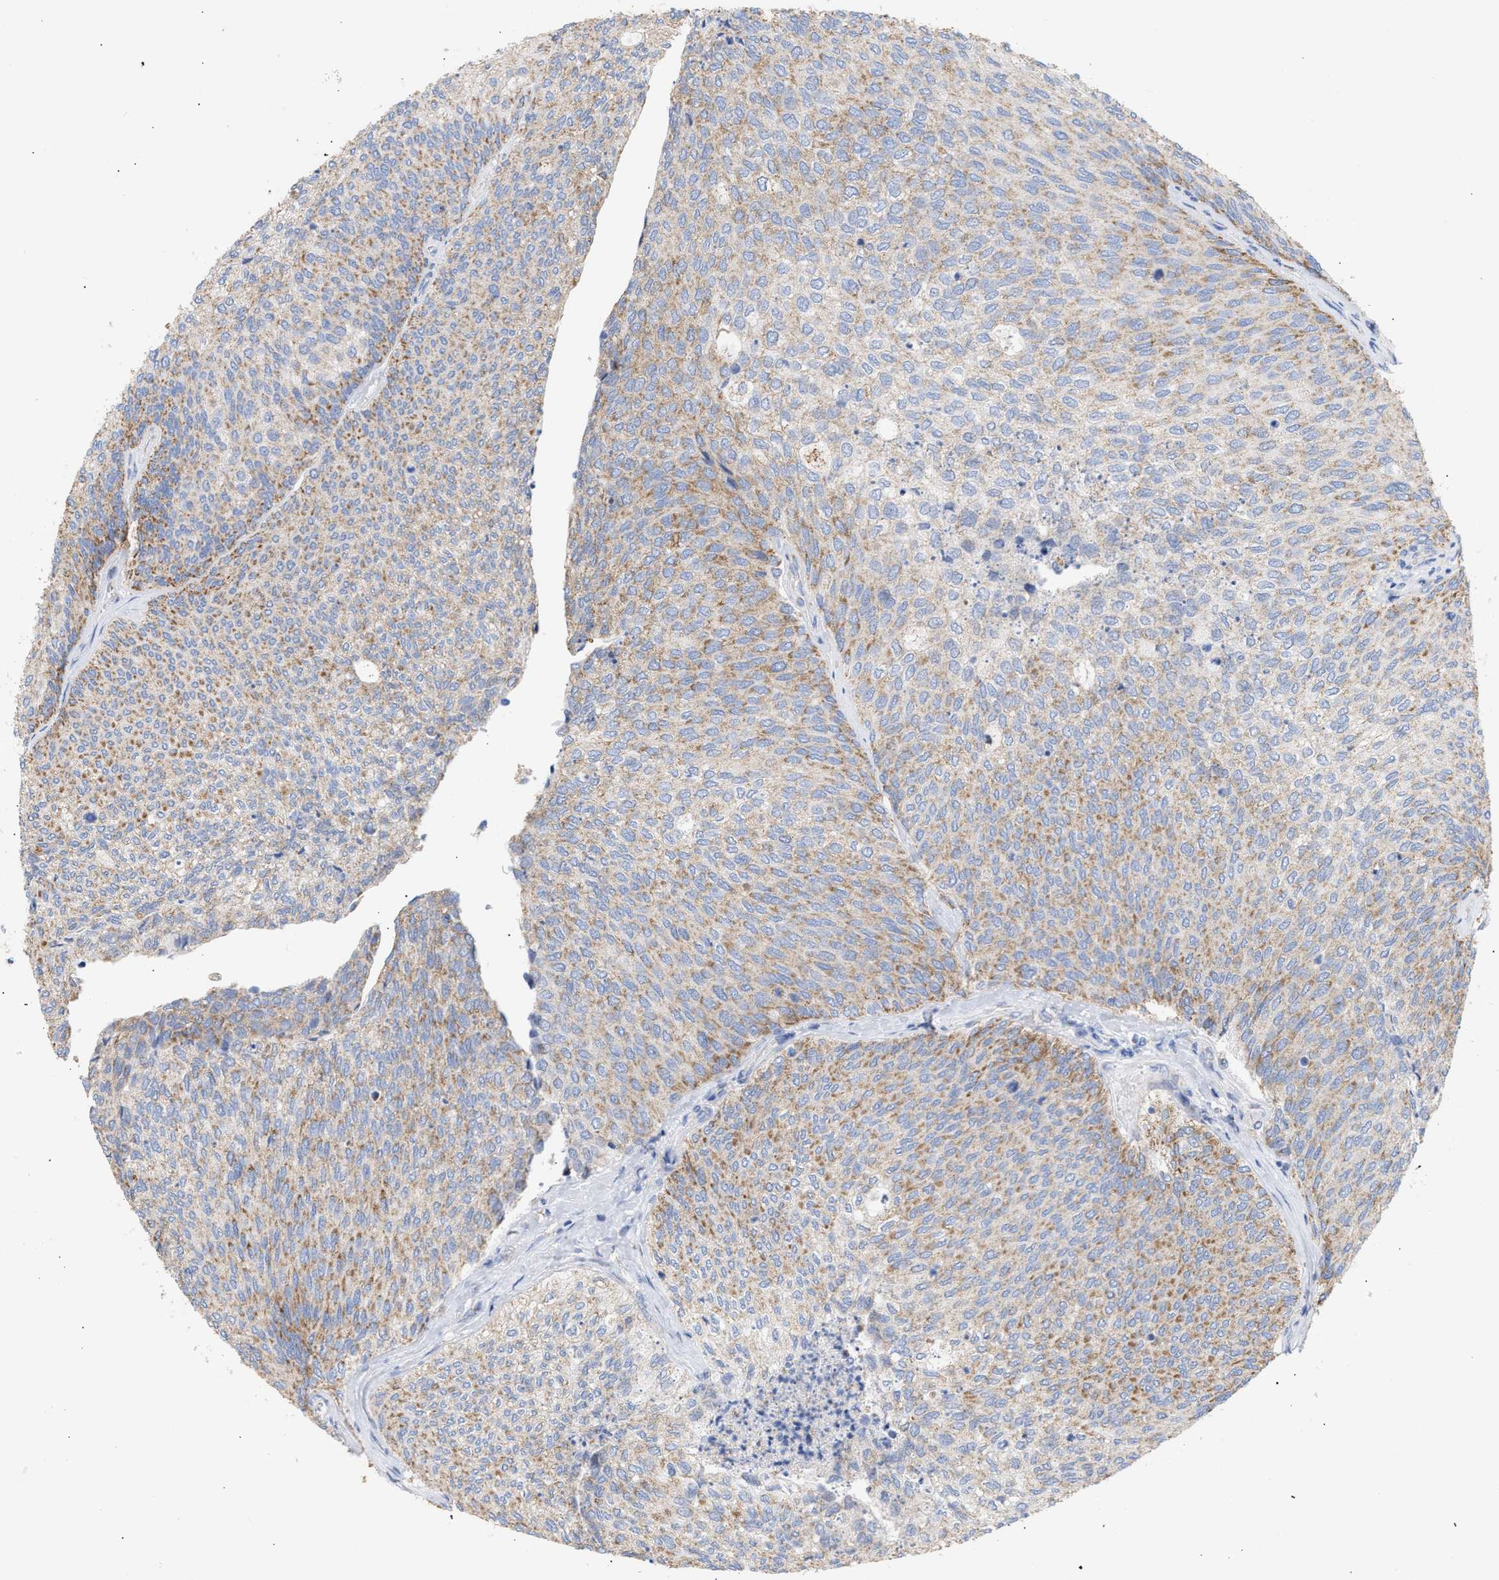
{"staining": {"intensity": "weak", "quantity": ">75%", "location": "cytoplasmic/membranous"}, "tissue": "urothelial cancer", "cell_type": "Tumor cells", "image_type": "cancer", "snomed": [{"axis": "morphology", "description": "Urothelial carcinoma, Low grade"}, {"axis": "topography", "description": "Urinary bladder"}], "caption": "This is a micrograph of immunohistochemistry staining of urothelial cancer, which shows weak positivity in the cytoplasmic/membranous of tumor cells.", "gene": "ACOT13", "patient": {"sex": "female", "age": 79}}